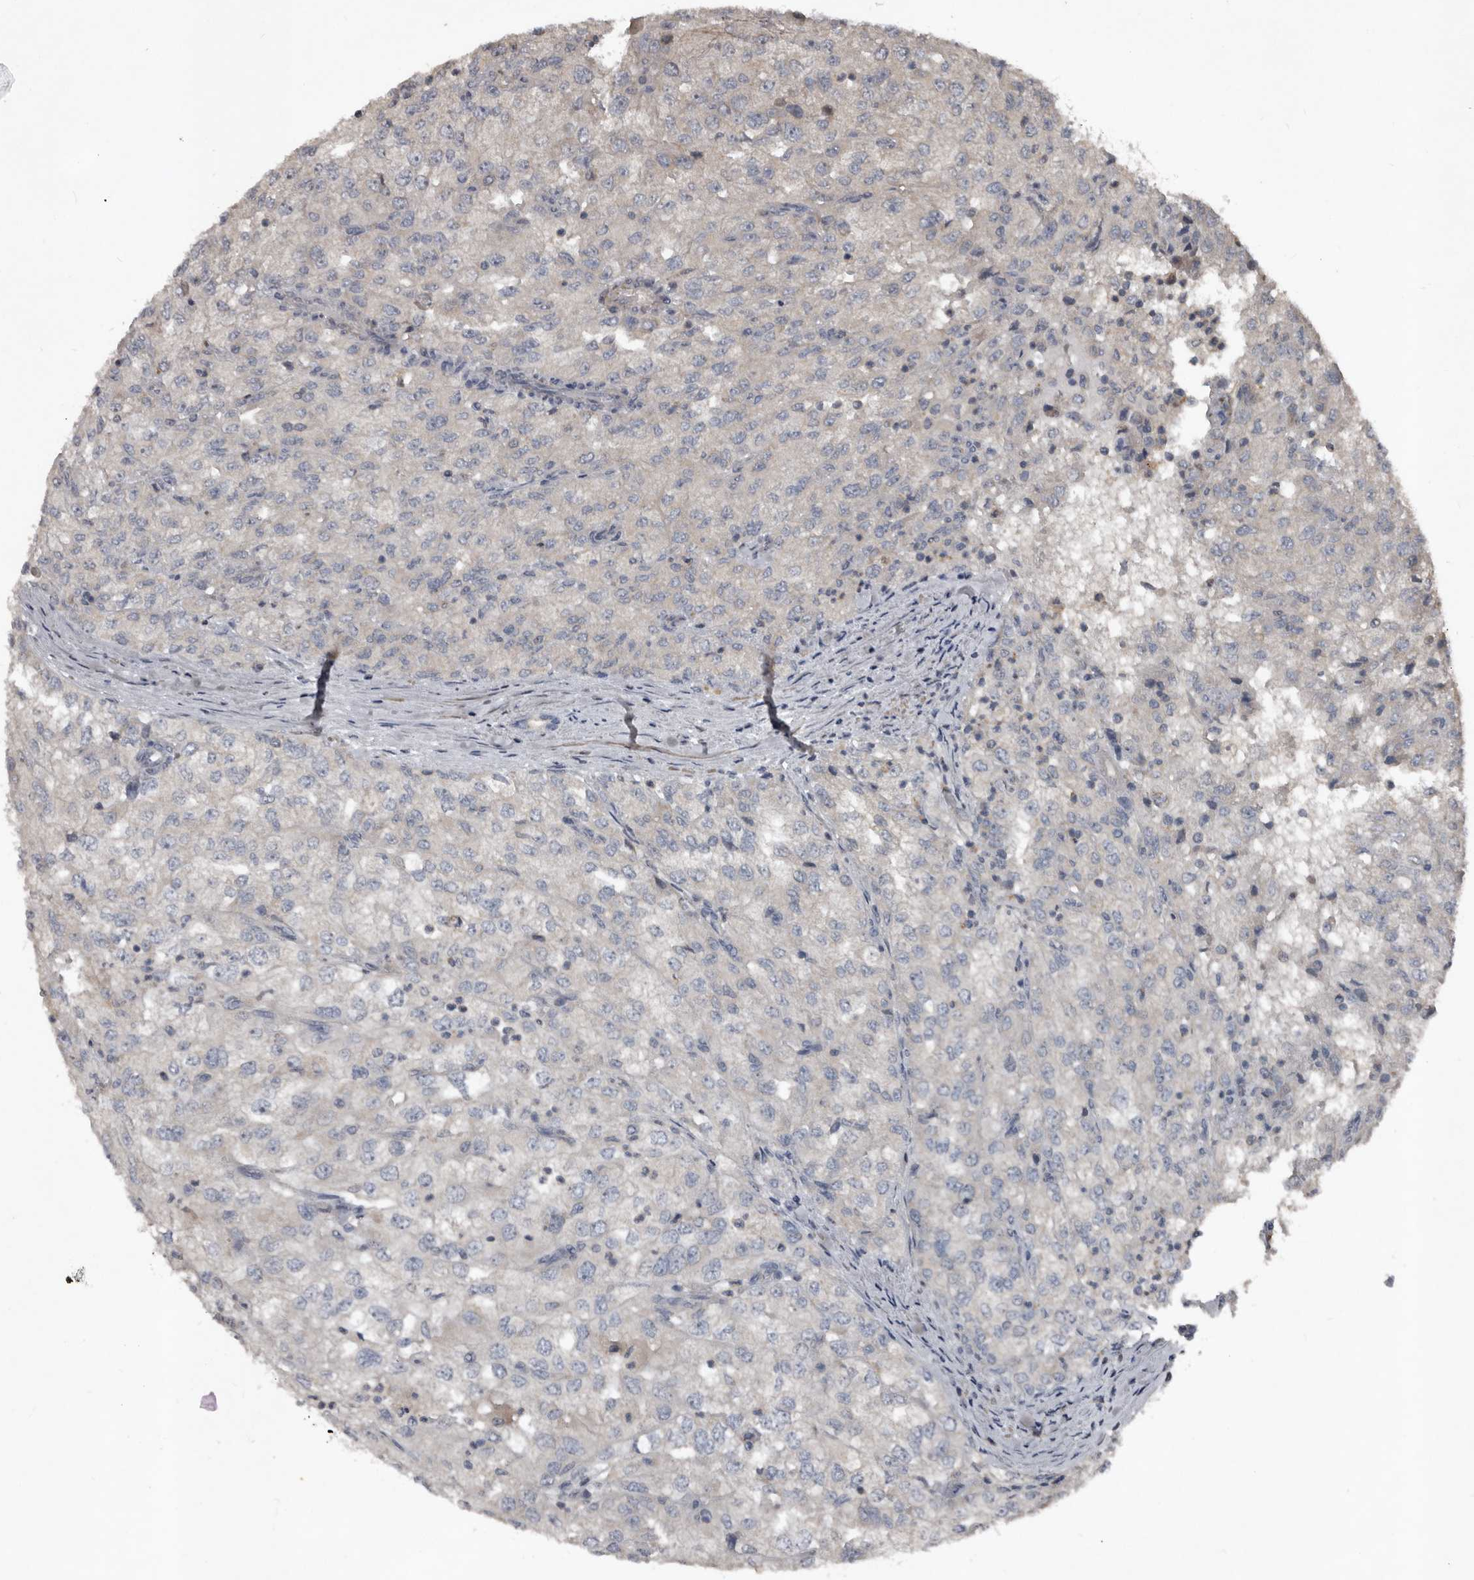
{"staining": {"intensity": "negative", "quantity": "none", "location": "none"}, "tissue": "renal cancer", "cell_type": "Tumor cells", "image_type": "cancer", "snomed": [{"axis": "morphology", "description": "Adenocarcinoma, NOS"}, {"axis": "topography", "description": "Kidney"}], "caption": "DAB immunohistochemical staining of renal cancer displays no significant positivity in tumor cells. (DAB IHC, high magnification).", "gene": "GREB1", "patient": {"sex": "female", "age": 54}}